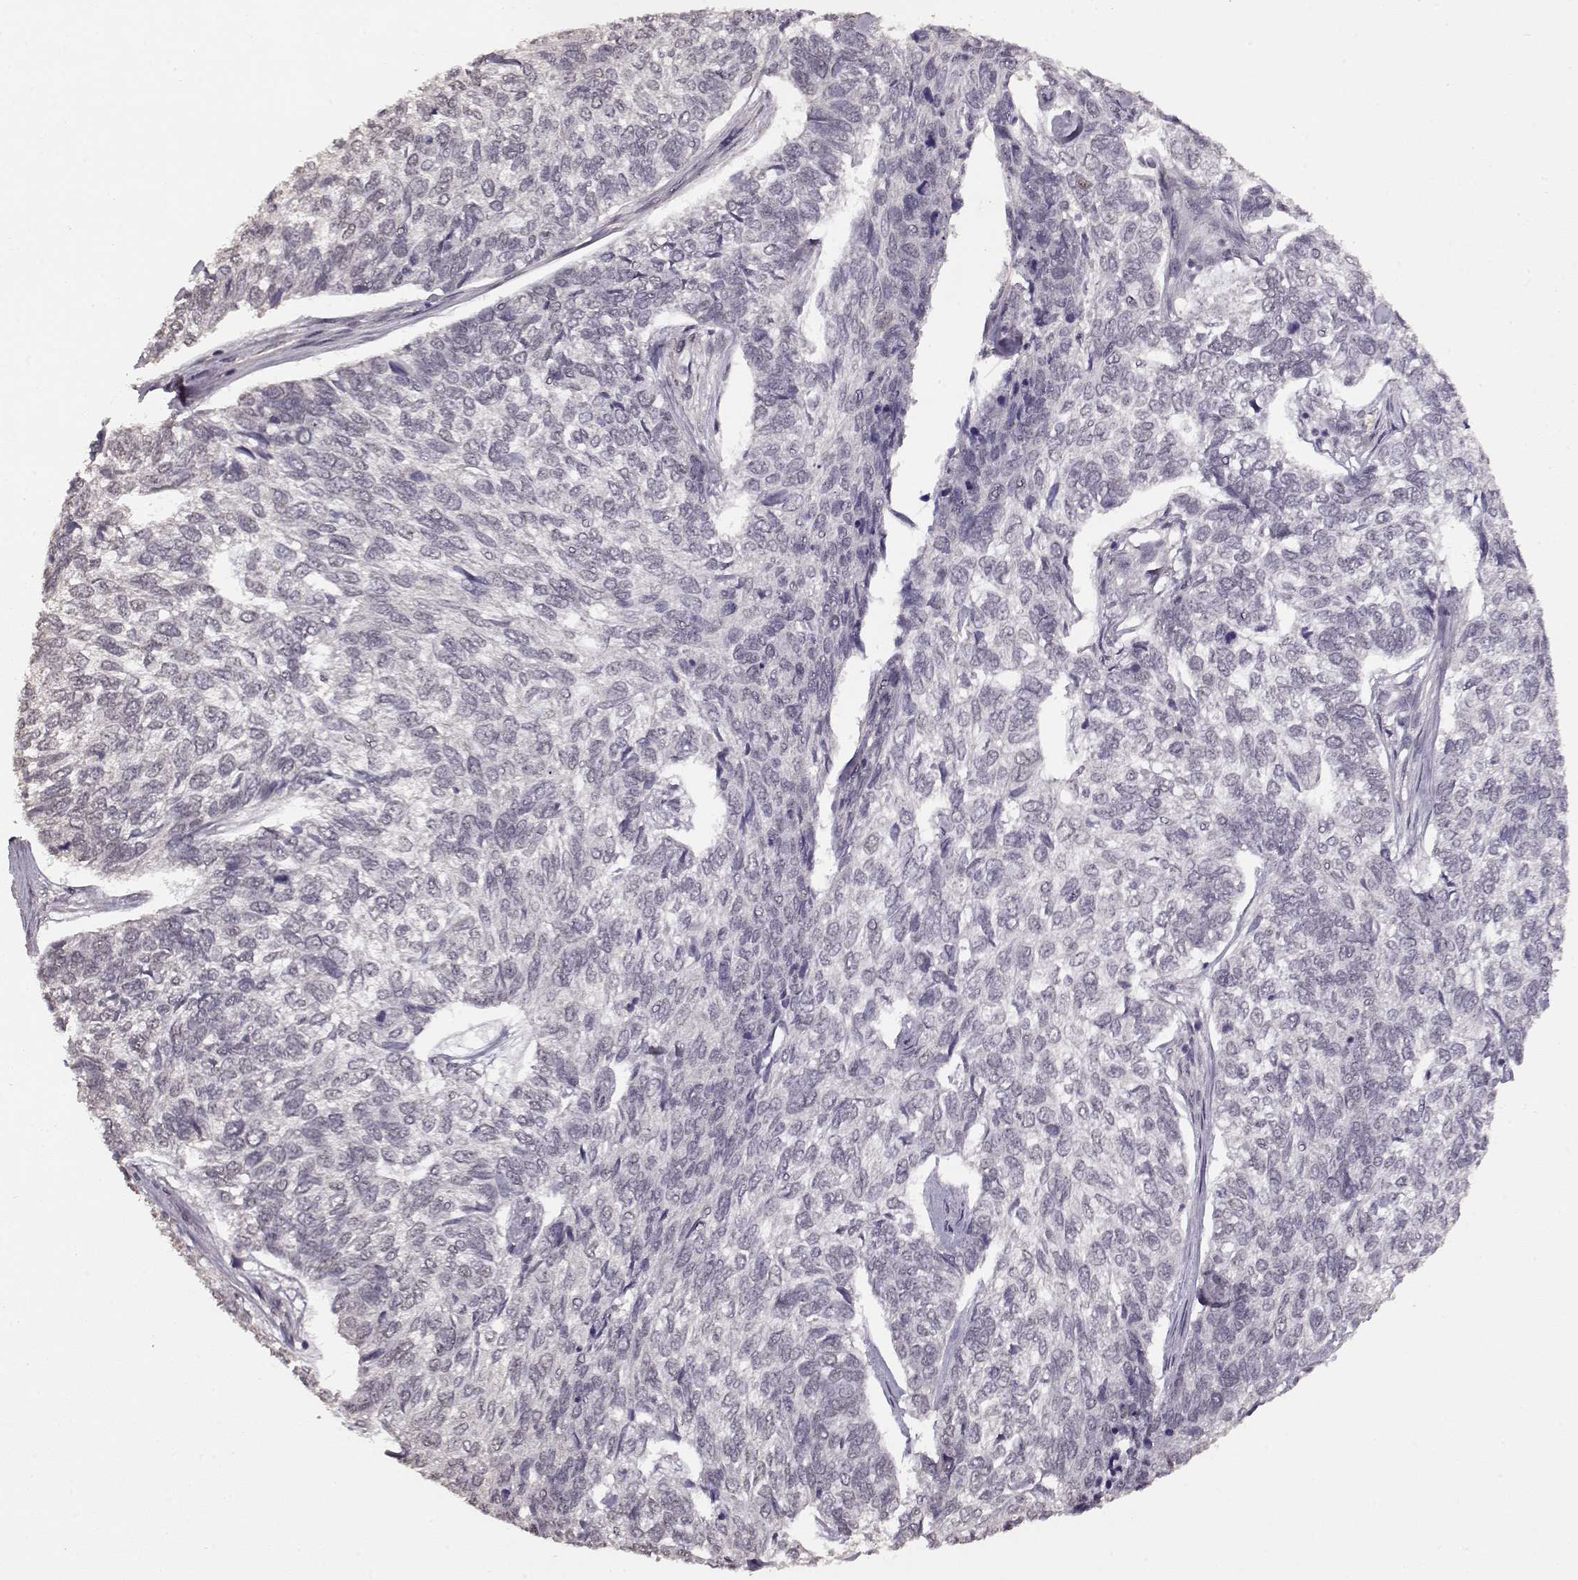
{"staining": {"intensity": "negative", "quantity": "none", "location": "none"}, "tissue": "skin cancer", "cell_type": "Tumor cells", "image_type": "cancer", "snomed": [{"axis": "morphology", "description": "Basal cell carcinoma"}, {"axis": "topography", "description": "Skin"}], "caption": "IHC micrograph of neoplastic tissue: human skin cancer (basal cell carcinoma) stained with DAB (3,3'-diaminobenzidine) displays no significant protein positivity in tumor cells.", "gene": "PCP4", "patient": {"sex": "female", "age": 65}}